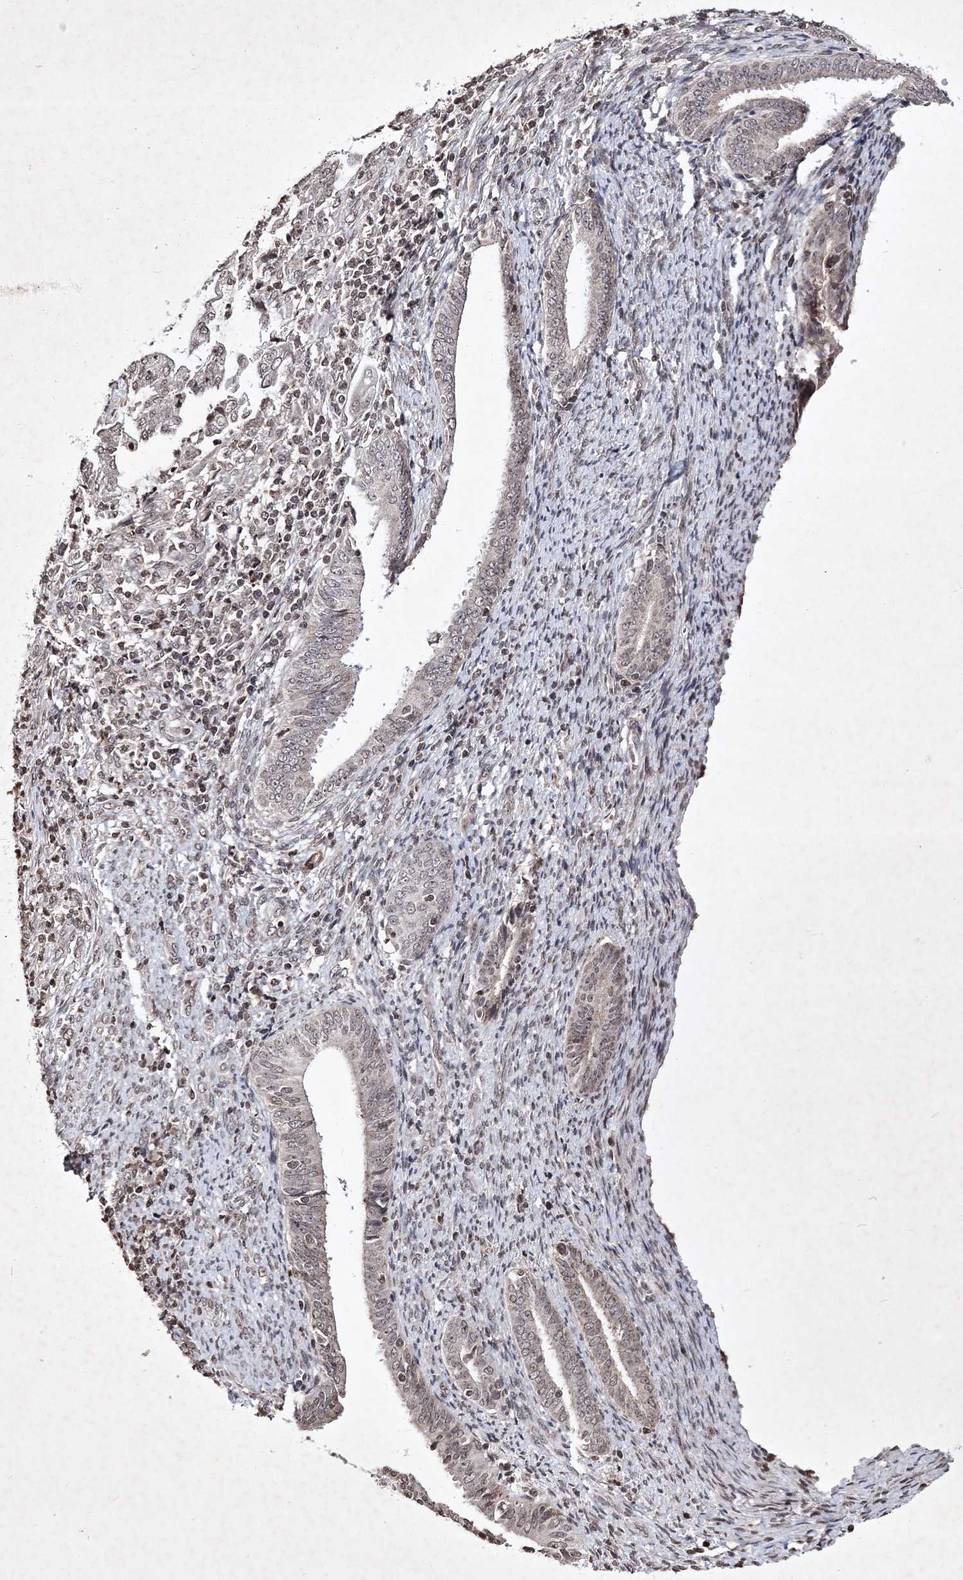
{"staining": {"intensity": "weak", "quantity": ">75%", "location": "nuclear"}, "tissue": "endometrial cancer", "cell_type": "Tumor cells", "image_type": "cancer", "snomed": [{"axis": "morphology", "description": "Adenocarcinoma, NOS"}, {"axis": "topography", "description": "Endometrium"}], "caption": "Endometrial adenocarcinoma stained with immunohistochemistry reveals weak nuclear staining in about >75% of tumor cells.", "gene": "SOWAHB", "patient": {"sex": "female", "age": 51}}